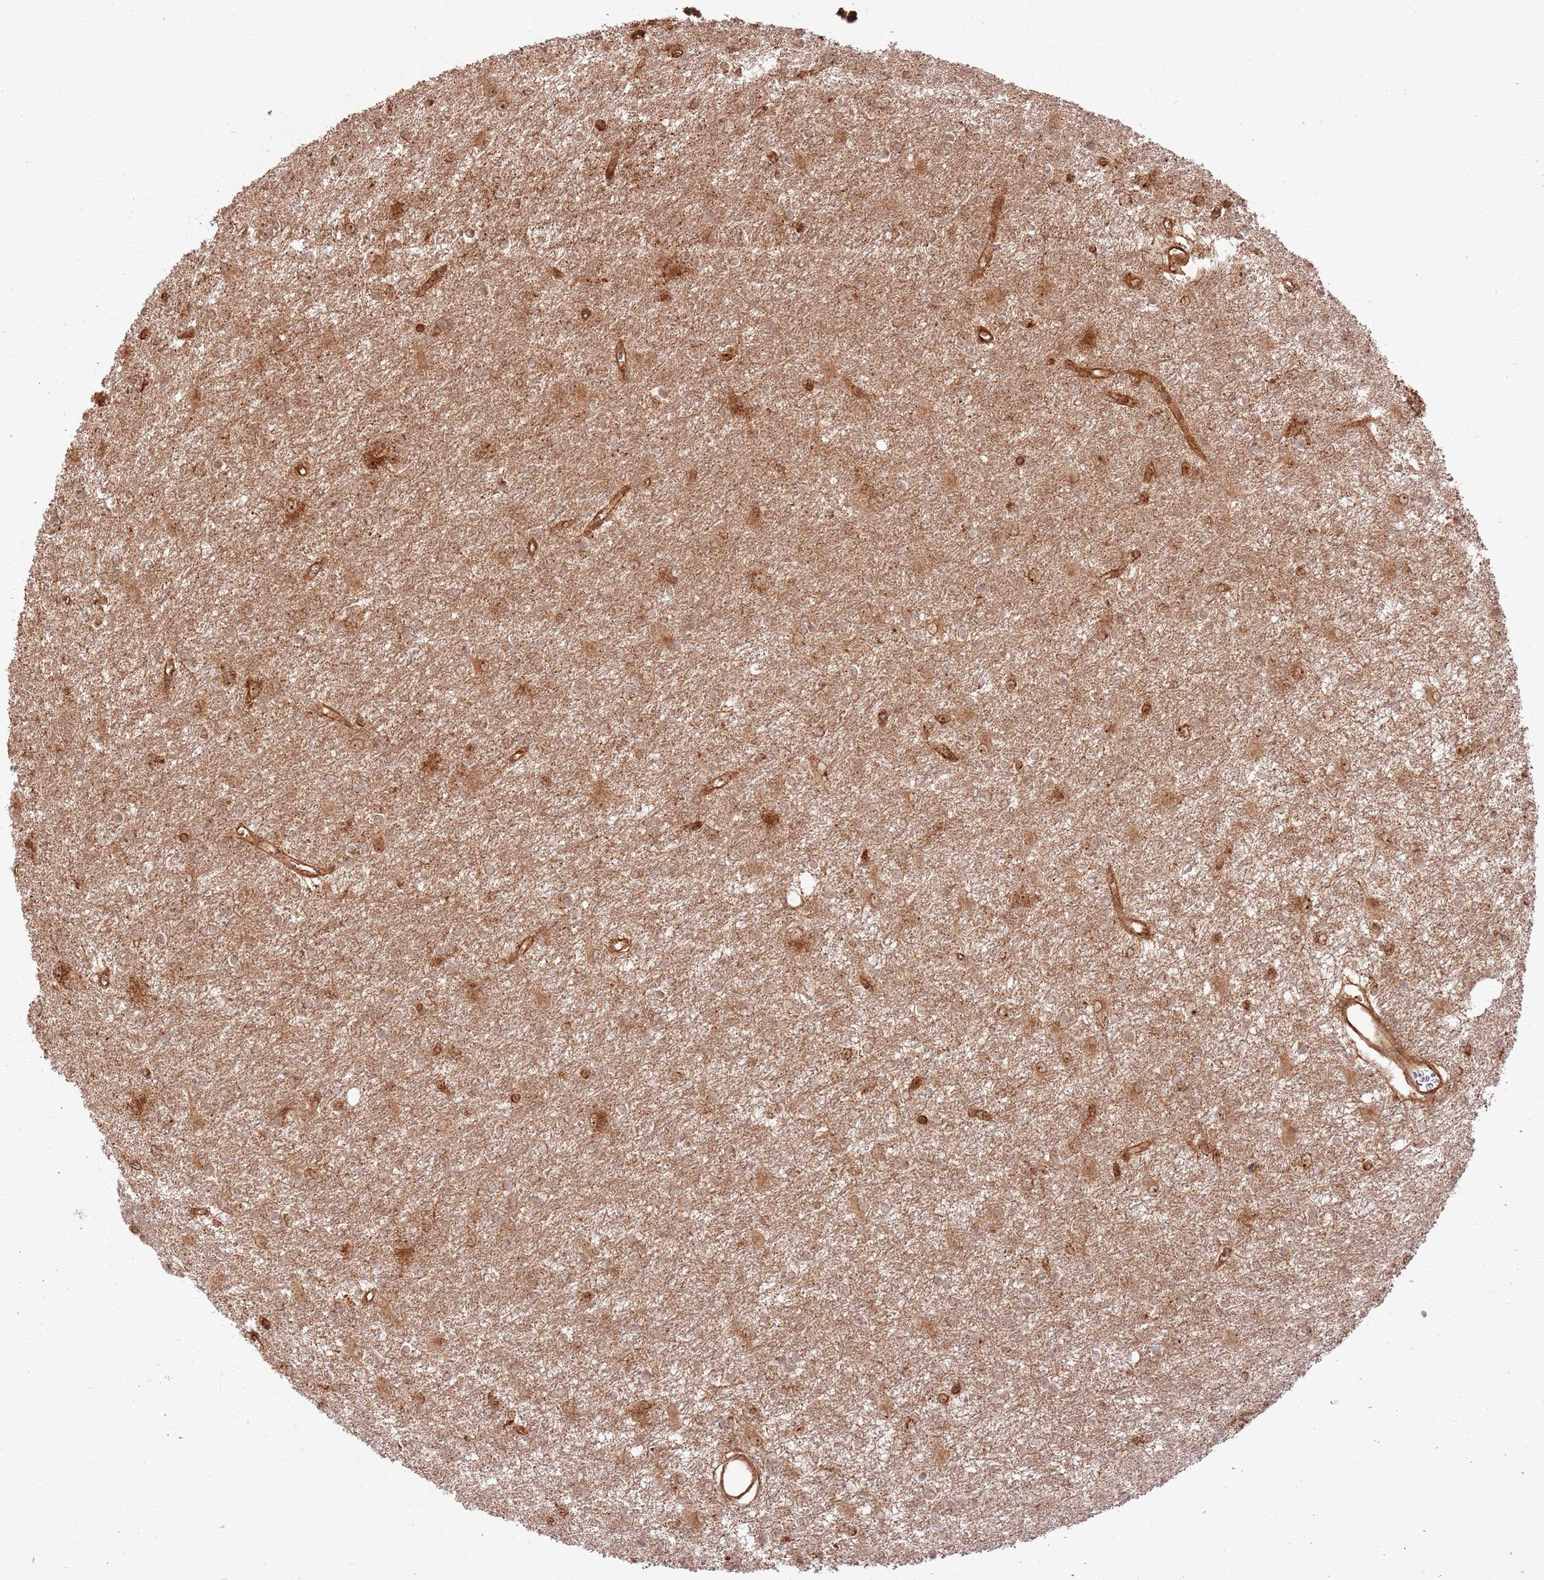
{"staining": {"intensity": "moderate", "quantity": "25%-75%", "location": "cytoplasmic/membranous,nuclear"}, "tissue": "glioma", "cell_type": "Tumor cells", "image_type": "cancer", "snomed": [{"axis": "morphology", "description": "Glioma, malignant, High grade"}, {"axis": "topography", "description": "Brain"}], "caption": "The immunohistochemical stain labels moderate cytoplasmic/membranous and nuclear staining in tumor cells of glioma tissue.", "gene": "TBC1D13", "patient": {"sex": "female", "age": 50}}